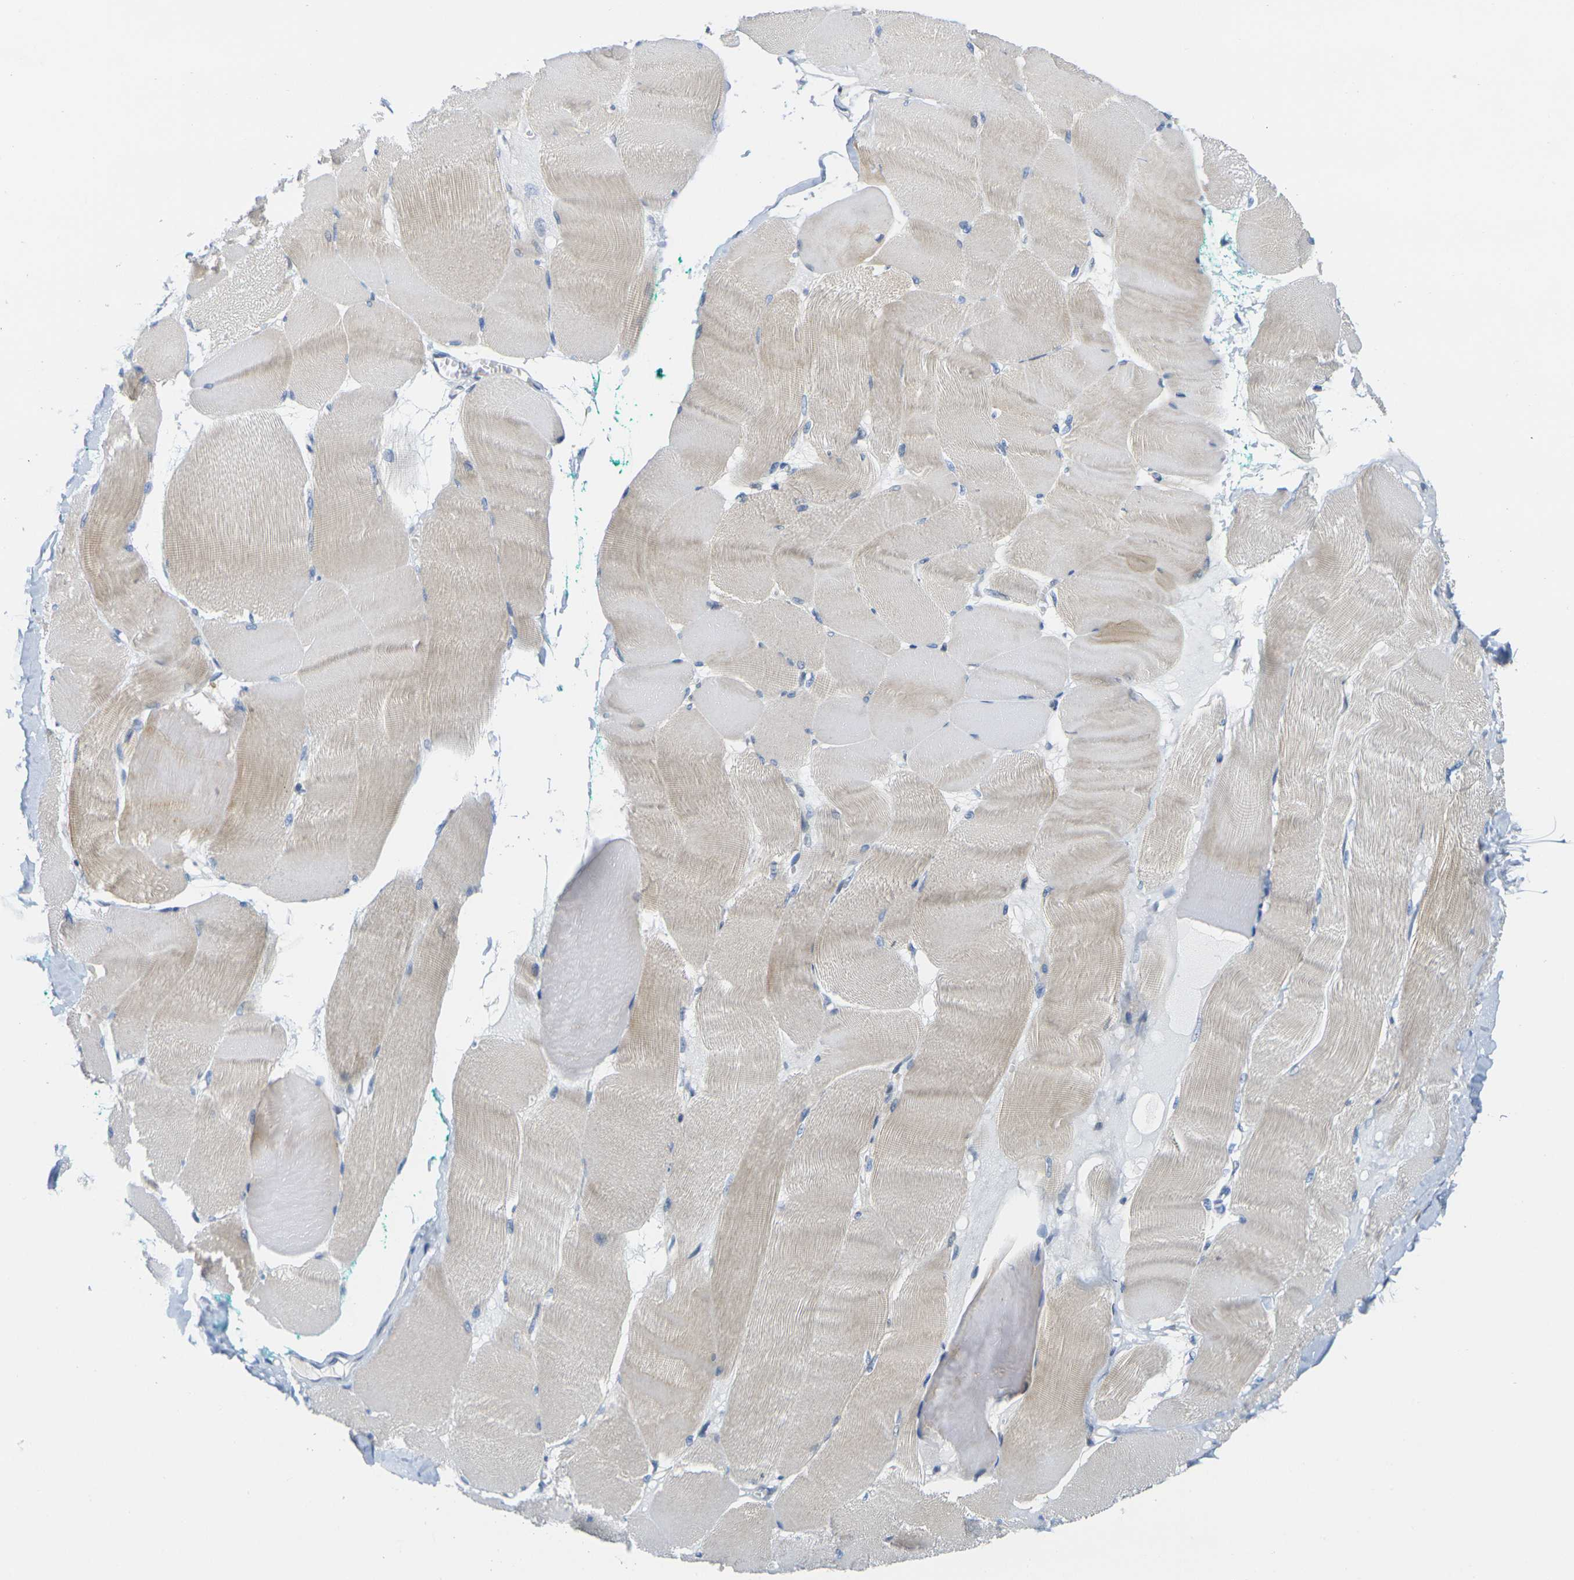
{"staining": {"intensity": "moderate", "quantity": ">75%", "location": "cytoplasmic/membranous"}, "tissue": "skeletal muscle", "cell_type": "Myocytes", "image_type": "normal", "snomed": [{"axis": "morphology", "description": "Normal tissue, NOS"}, {"axis": "morphology", "description": "Squamous cell carcinoma, NOS"}, {"axis": "topography", "description": "Skeletal muscle"}], "caption": "Unremarkable skeletal muscle displays moderate cytoplasmic/membranous positivity in about >75% of myocytes.", "gene": "OTOF", "patient": {"sex": "male", "age": 51}}